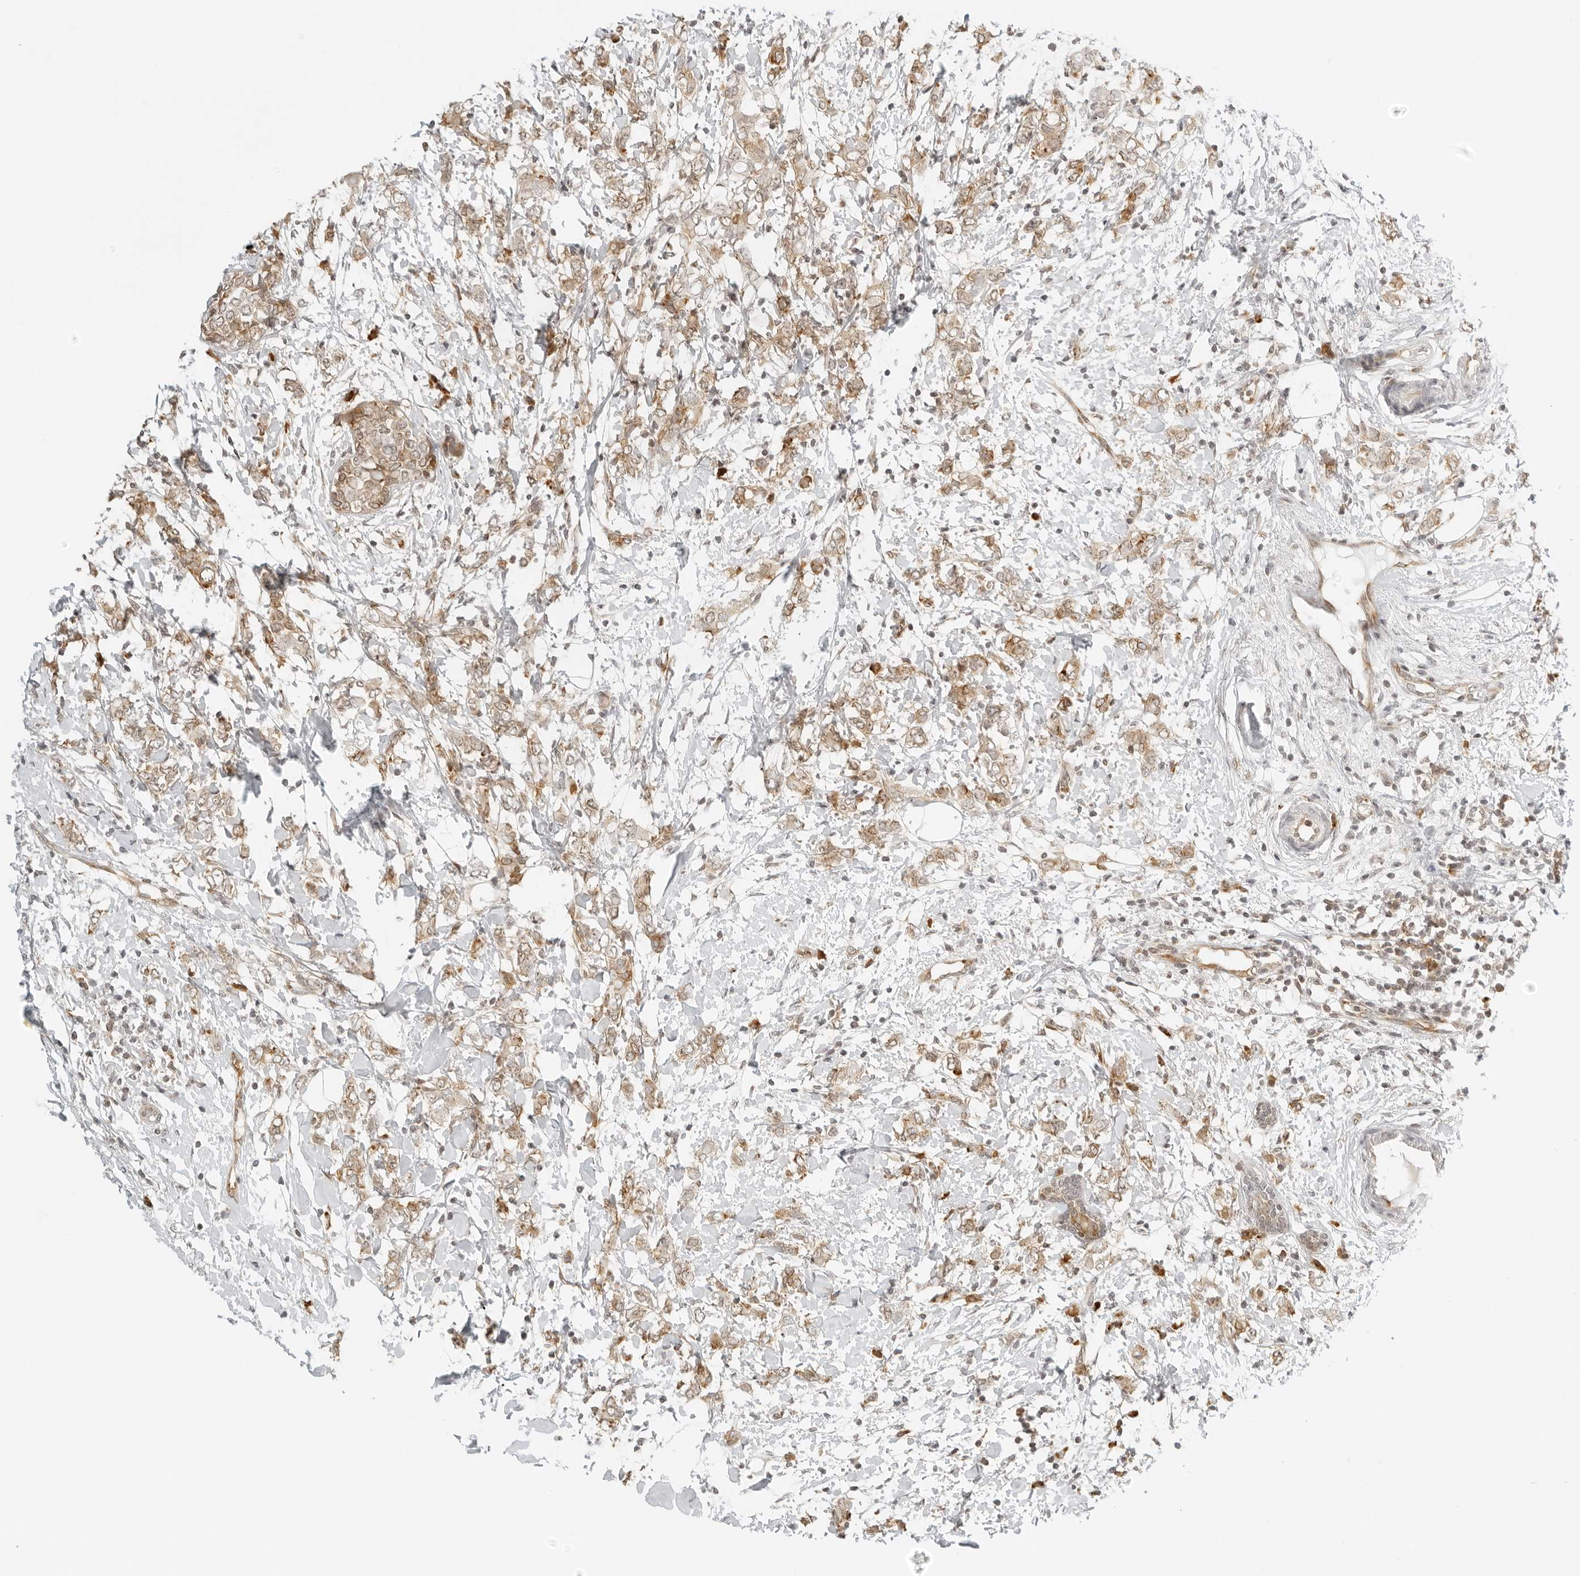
{"staining": {"intensity": "moderate", "quantity": ">75%", "location": "cytoplasmic/membranous"}, "tissue": "breast cancer", "cell_type": "Tumor cells", "image_type": "cancer", "snomed": [{"axis": "morphology", "description": "Normal tissue, NOS"}, {"axis": "morphology", "description": "Lobular carcinoma"}, {"axis": "topography", "description": "Breast"}], "caption": "Breast cancer tissue shows moderate cytoplasmic/membranous positivity in about >75% of tumor cells, visualized by immunohistochemistry.", "gene": "EIF4G1", "patient": {"sex": "female", "age": 47}}